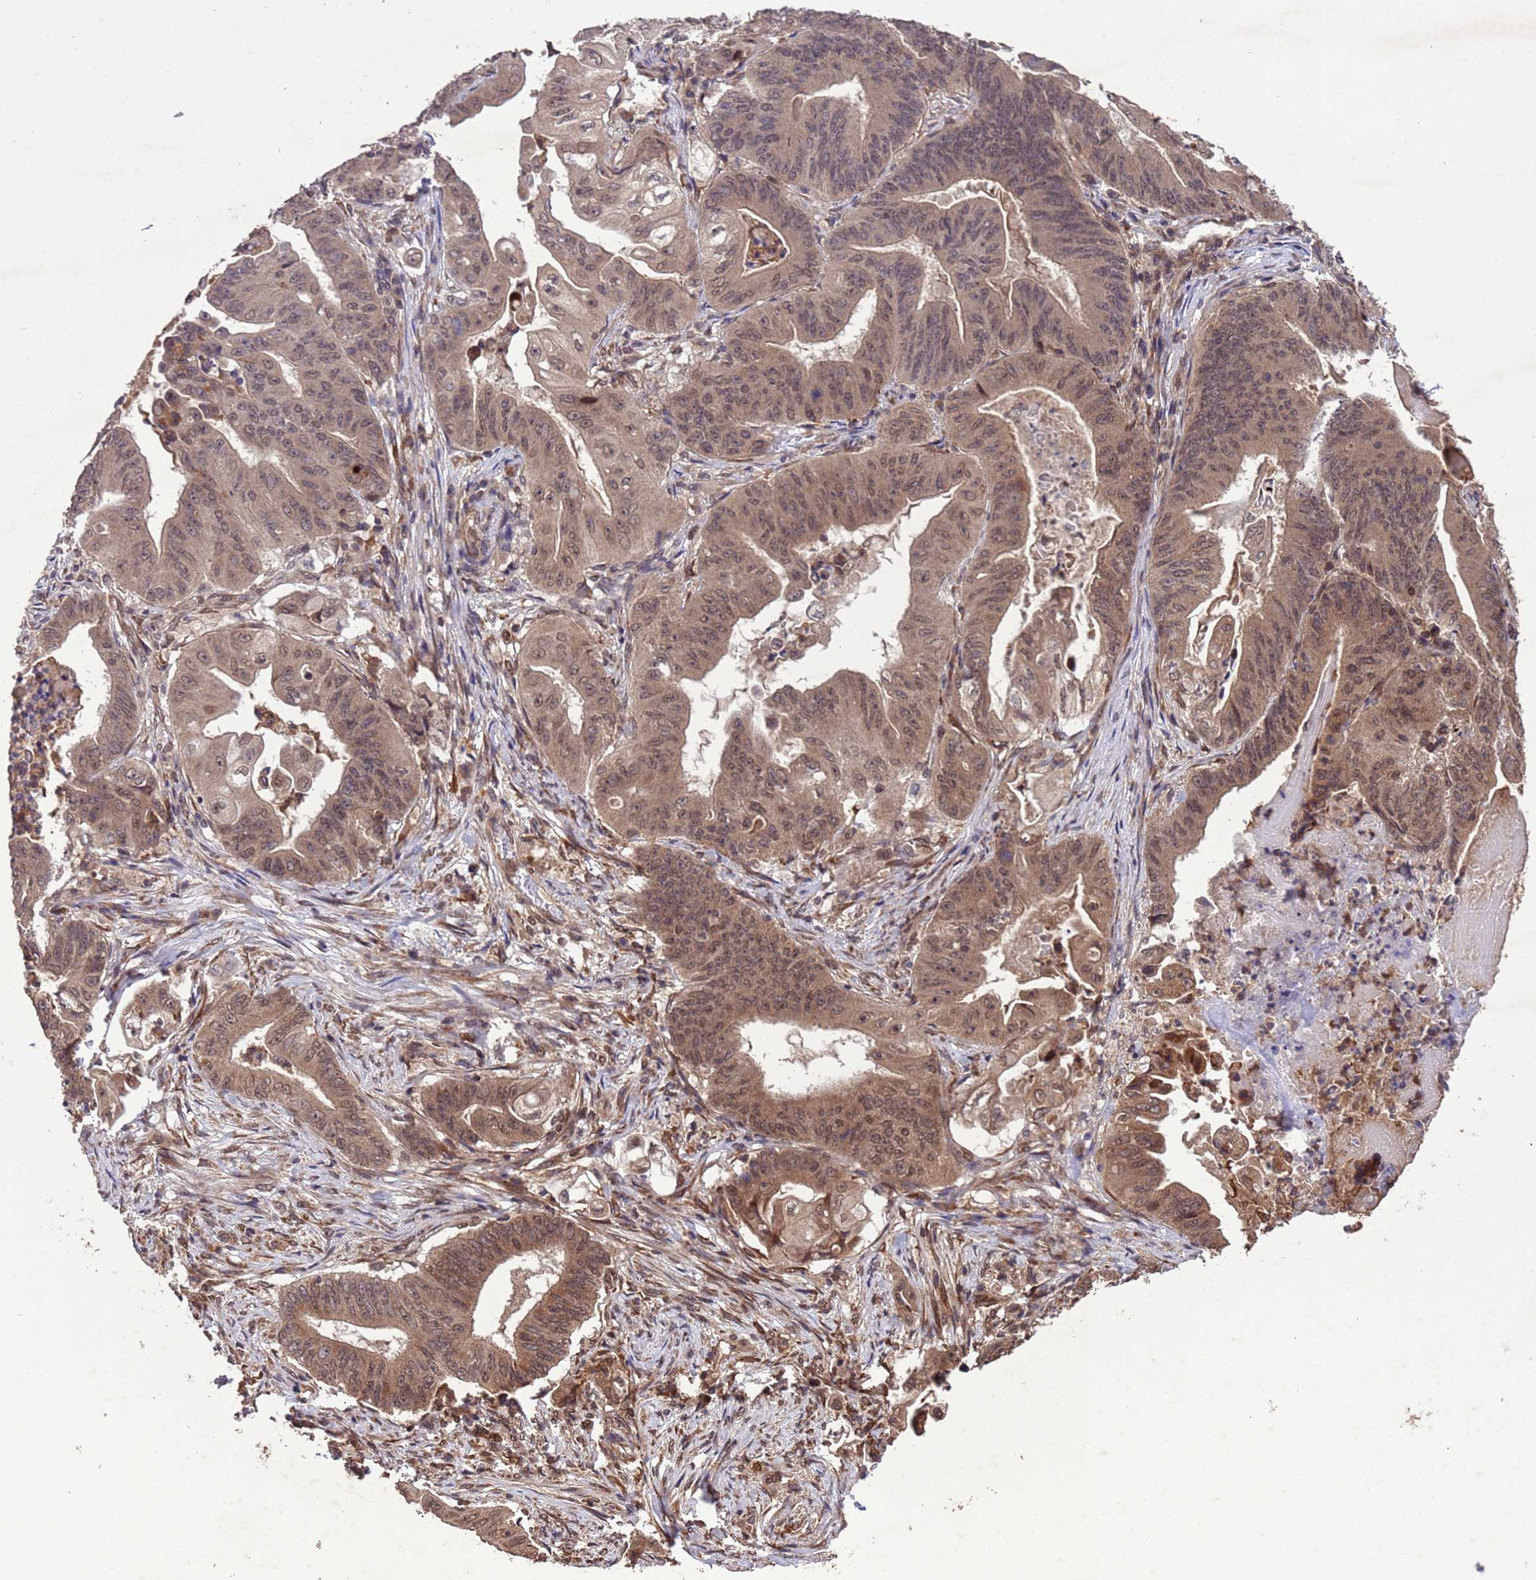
{"staining": {"intensity": "moderate", "quantity": ">75%", "location": "cytoplasmic/membranous,nuclear"}, "tissue": "stomach cancer", "cell_type": "Tumor cells", "image_type": "cancer", "snomed": [{"axis": "morphology", "description": "Adenocarcinoma, NOS"}, {"axis": "topography", "description": "Stomach"}], "caption": "Human stomach adenocarcinoma stained for a protein (brown) displays moderate cytoplasmic/membranous and nuclear positive positivity in approximately >75% of tumor cells.", "gene": "VSTM4", "patient": {"sex": "female", "age": 73}}